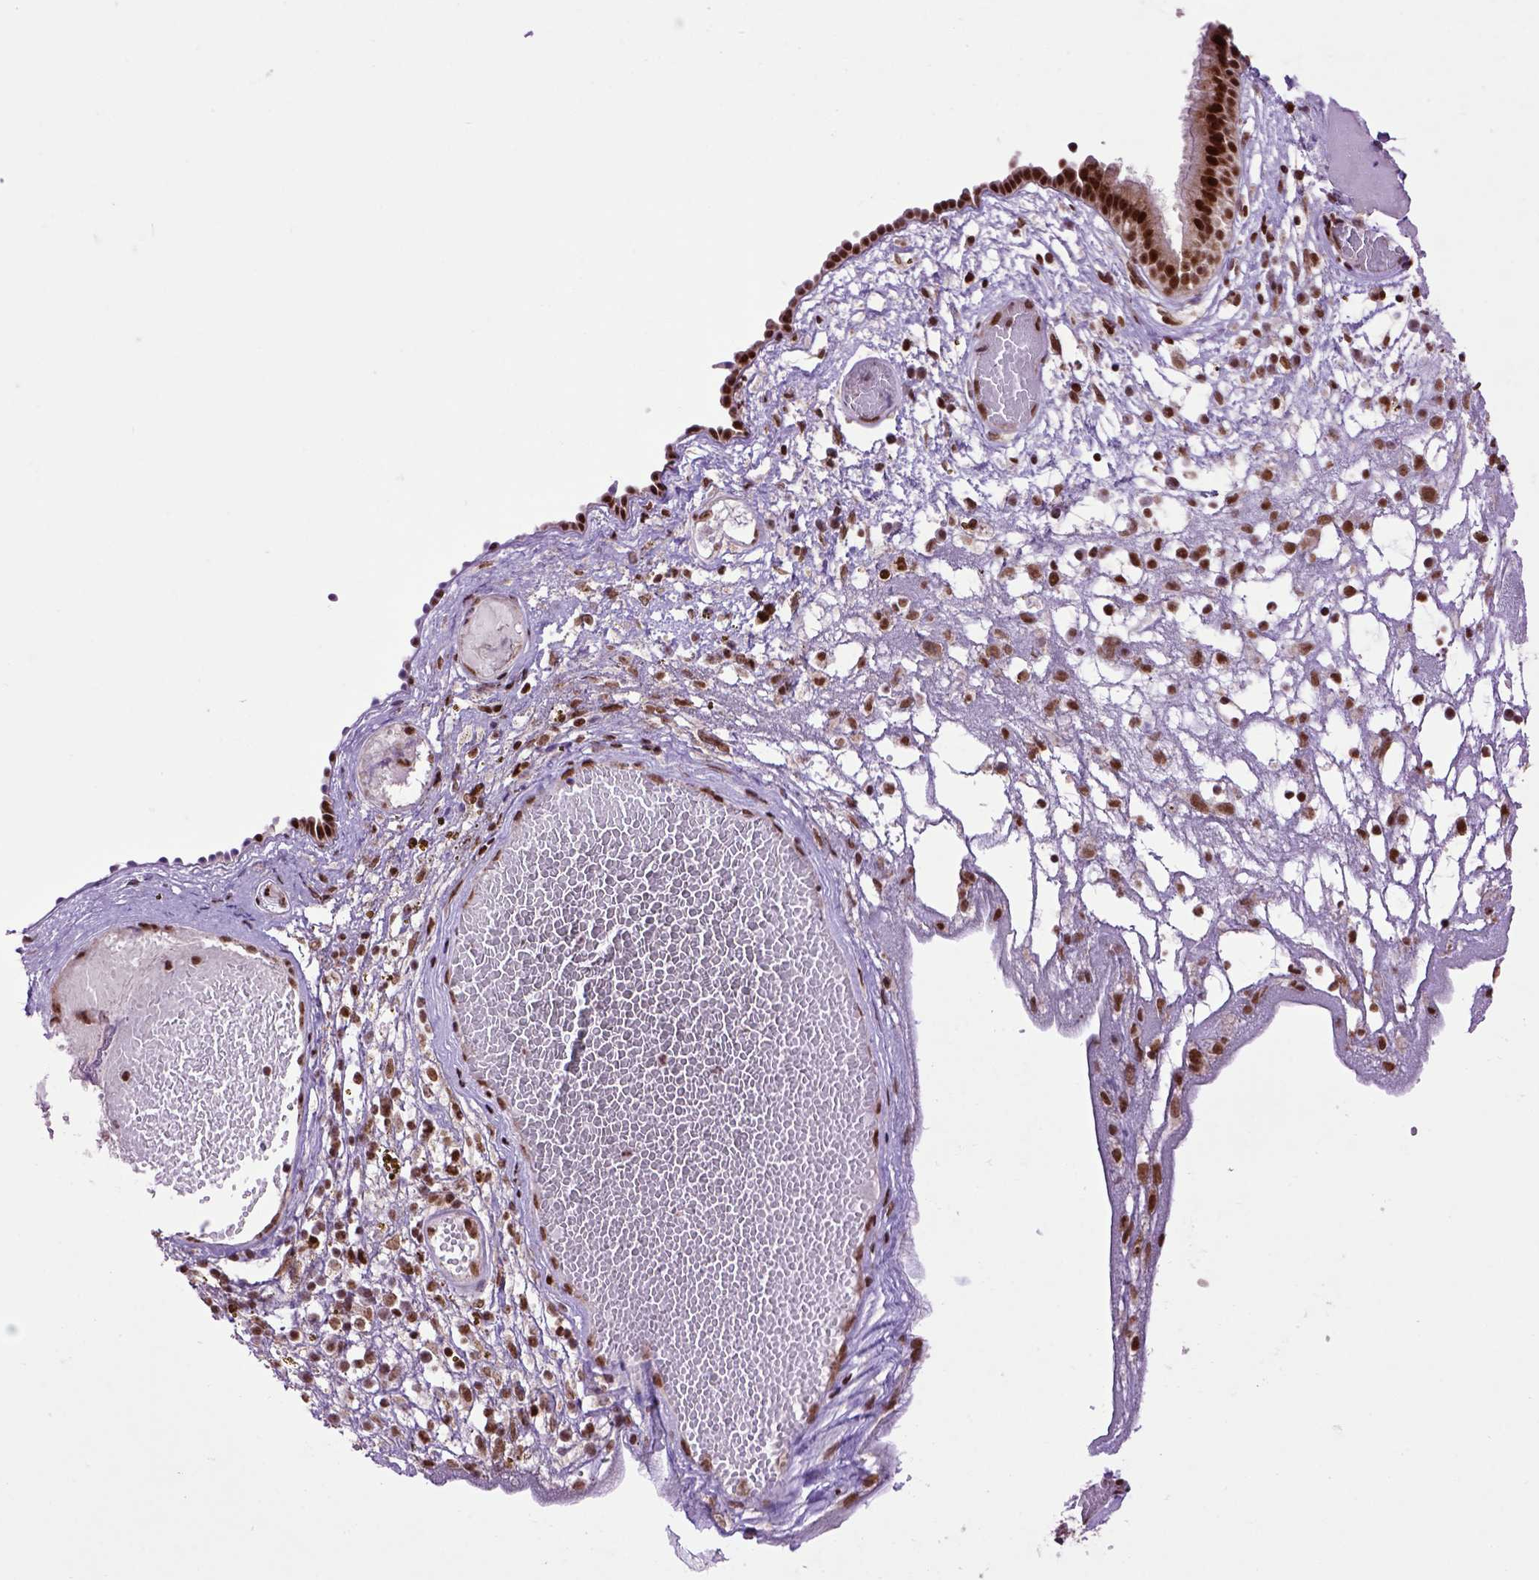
{"staining": {"intensity": "strong", "quantity": ">75%", "location": "nuclear"}, "tissue": "nasopharynx", "cell_type": "Respiratory epithelial cells", "image_type": "normal", "snomed": [{"axis": "morphology", "description": "Normal tissue, NOS"}, {"axis": "topography", "description": "Nasopharynx"}], "caption": "Protein positivity by IHC demonstrates strong nuclear positivity in approximately >75% of respiratory epithelial cells in benign nasopharynx. (Brightfield microscopy of DAB IHC at high magnification).", "gene": "CELF1", "patient": {"sex": "male", "age": 24}}